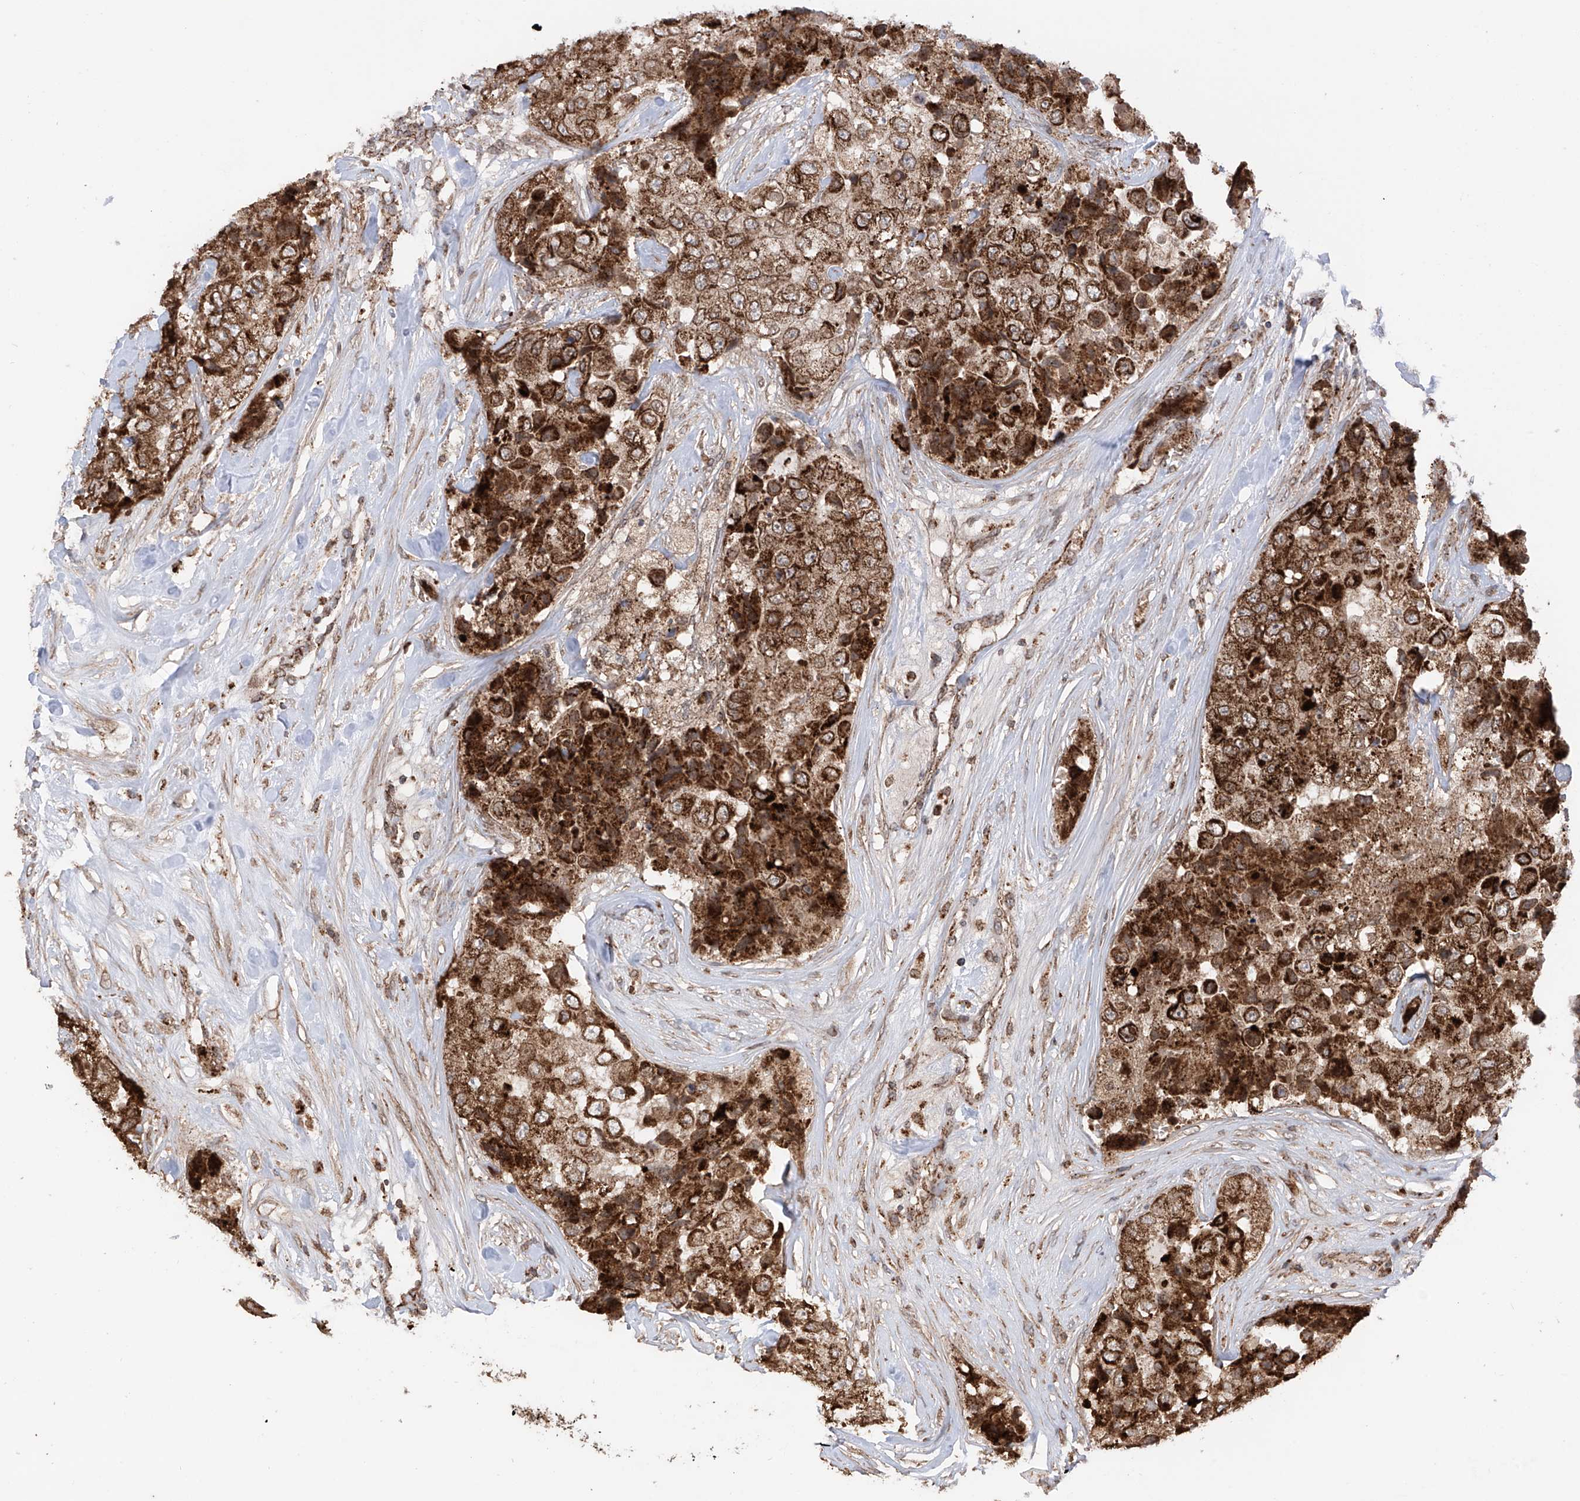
{"staining": {"intensity": "strong", "quantity": ">75%", "location": "cytoplasmic/membranous"}, "tissue": "breast cancer", "cell_type": "Tumor cells", "image_type": "cancer", "snomed": [{"axis": "morphology", "description": "Duct carcinoma"}, {"axis": "topography", "description": "Breast"}], "caption": "Immunohistochemical staining of breast intraductal carcinoma demonstrates high levels of strong cytoplasmic/membranous staining in about >75% of tumor cells. The protein of interest is stained brown, and the nuclei are stained in blue (DAB IHC with brightfield microscopy, high magnification).", "gene": "AHCTF1", "patient": {"sex": "female", "age": 62}}